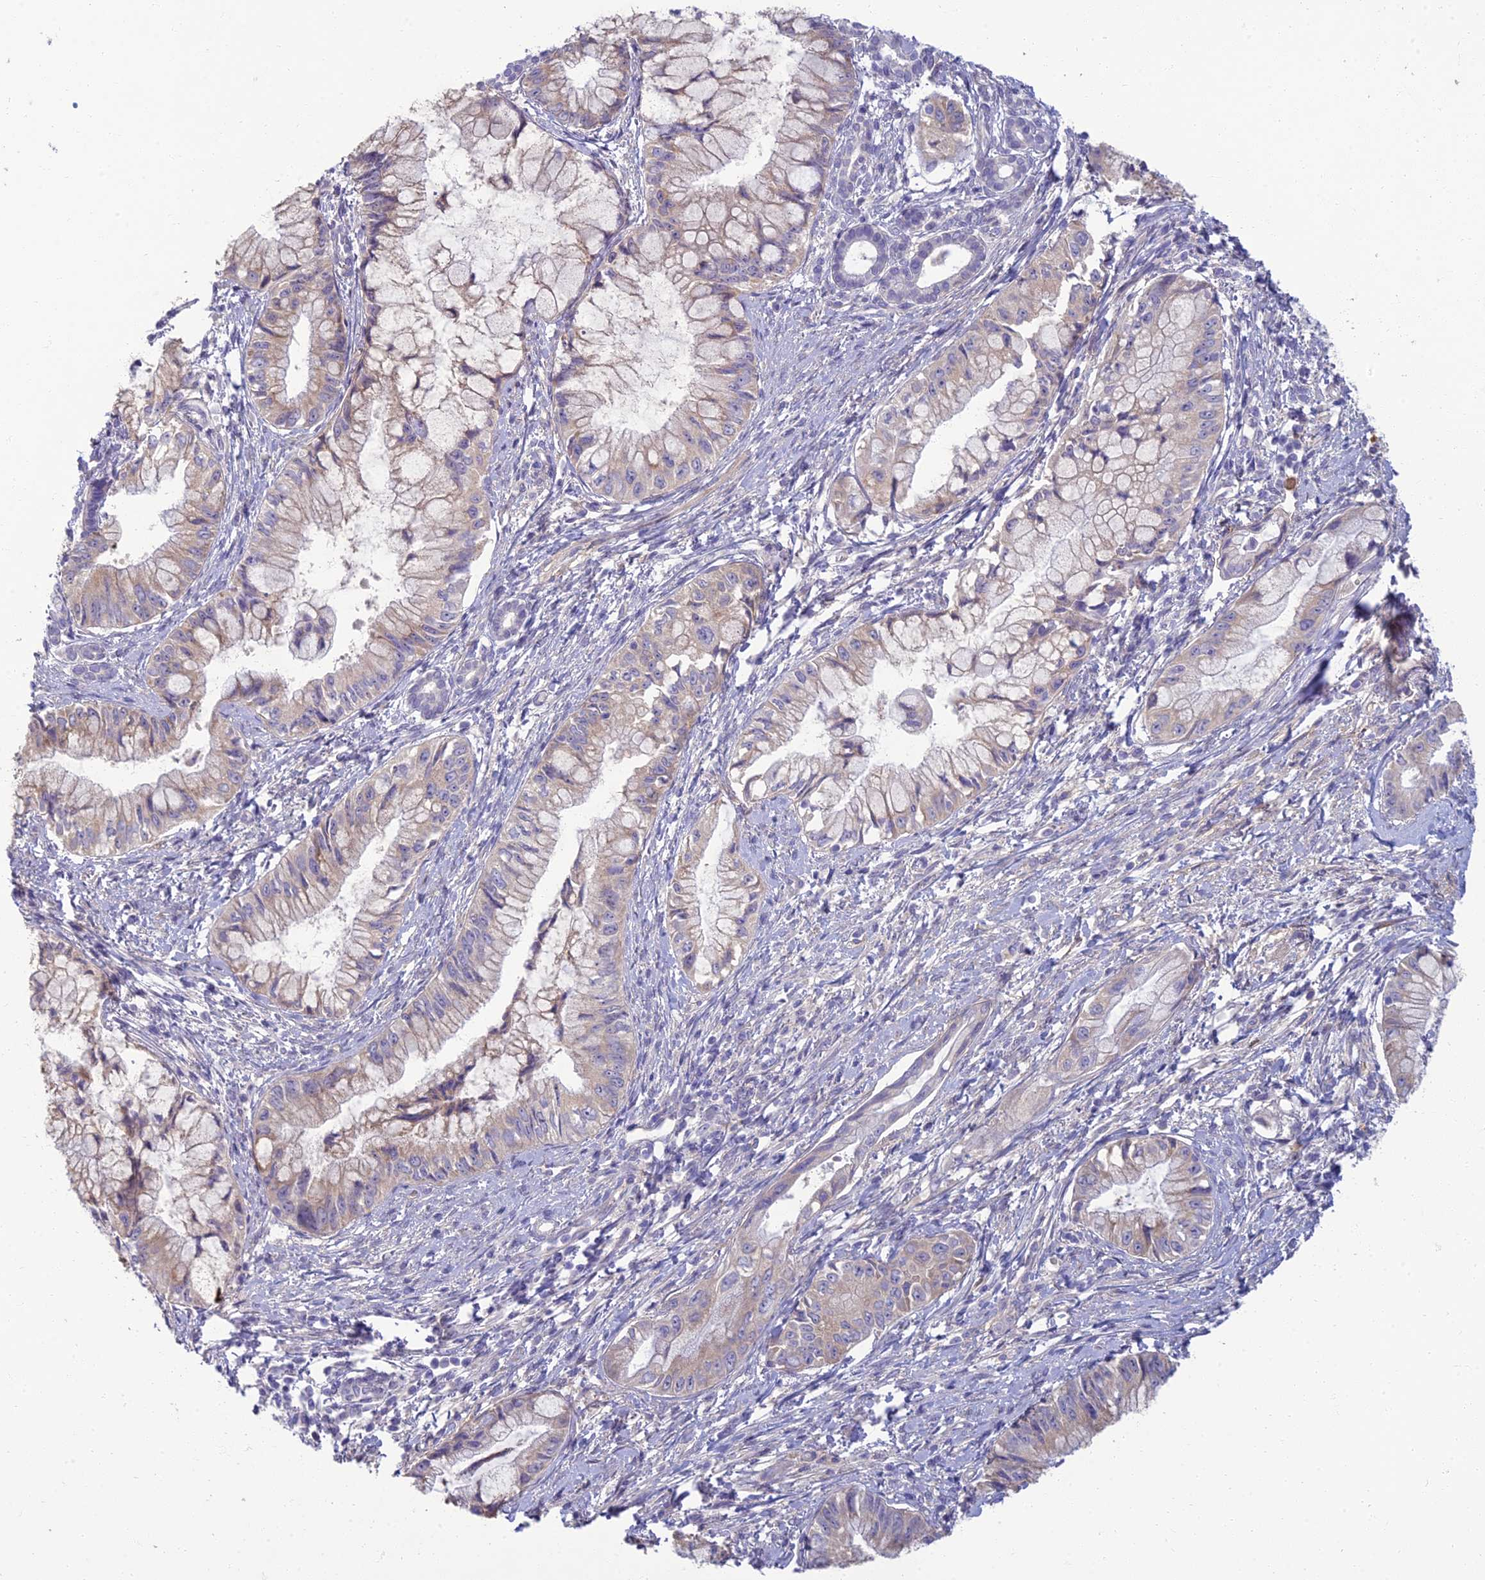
{"staining": {"intensity": "weak", "quantity": "<25%", "location": "cytoplasmic/membranous"}, "tissue": "pancreatic cancer", "cell_type": "Tumor cells", "image_type": "cancer", "snomed": [{"axis": "morphology", "description": "Adenocarcinoma, NOS"}, {"axis": "topography", "description": "Pancreas"}], "caption": "Immunohistochemistry (IHC) photomicrograph of neoplastic tissue: adenocarcinoma (pancreatic) stained with DAB demonstrates no significant protein expression in tumor cells.", "gene": "NEURL1", "patient": {"sex": "male", "age": 48}}